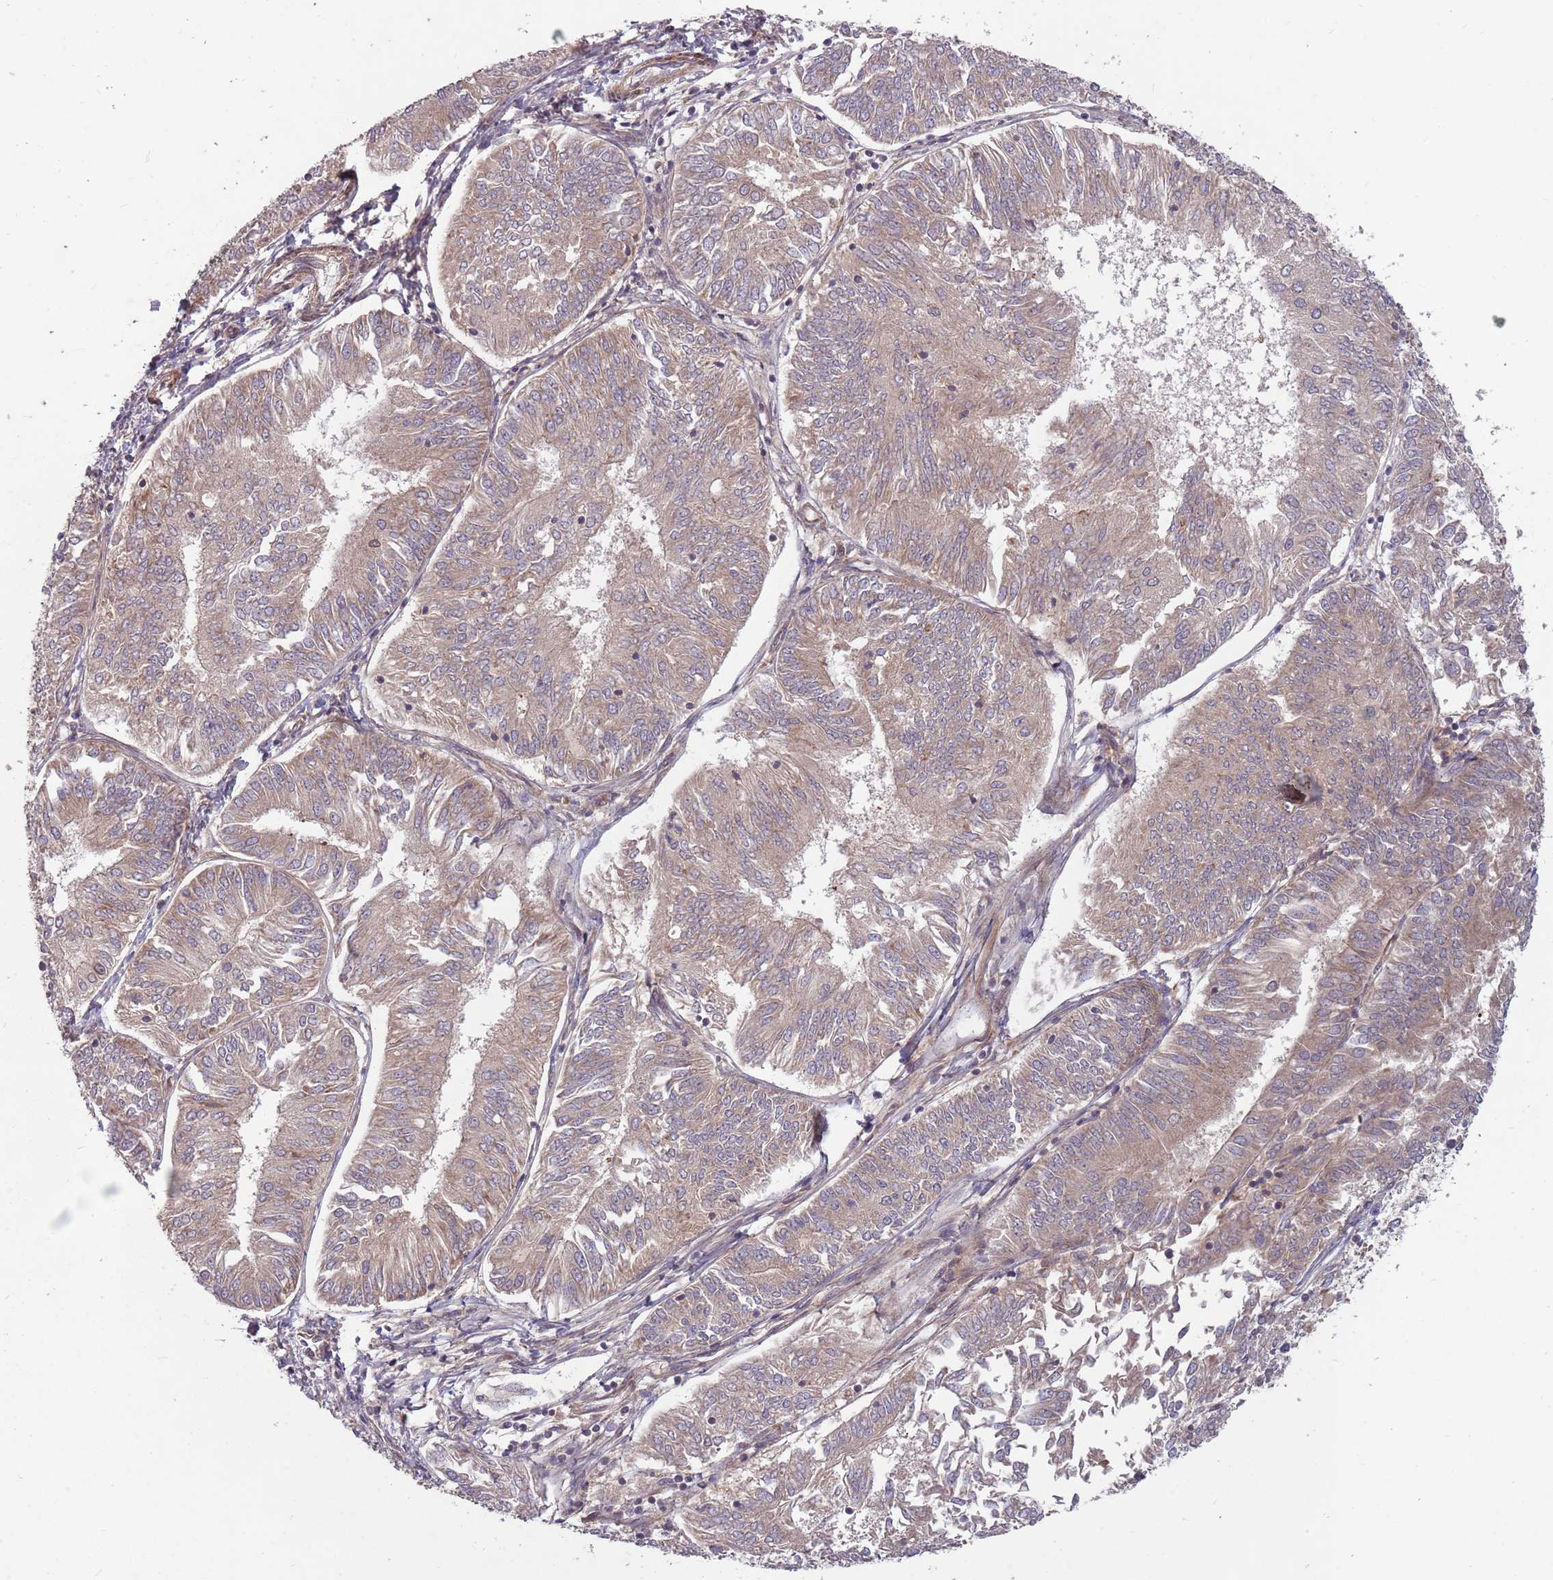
{"staining": {"intensity": "weak", "quantity": ">75%", "location": "cytoplasmic/membranous"}, "tissue": "endometrial cancer", "cell_type": "Tumor cells", "image_type": "cancer", "snomed": [{"axis": "morphology", "description": "Adenocarcinoma, NOS"}, {"axis": "topography", "description": "Endometrium"}], "caption": "Immunohistochemical staining of endometrial cancer (adenocarcinoma) exhibits low levels of weak cytoplasmic/membranous positivity in approximately >75% of tumor cells.", "gene": "PLD6", "patient": {"sex": "female", "age": 58}}